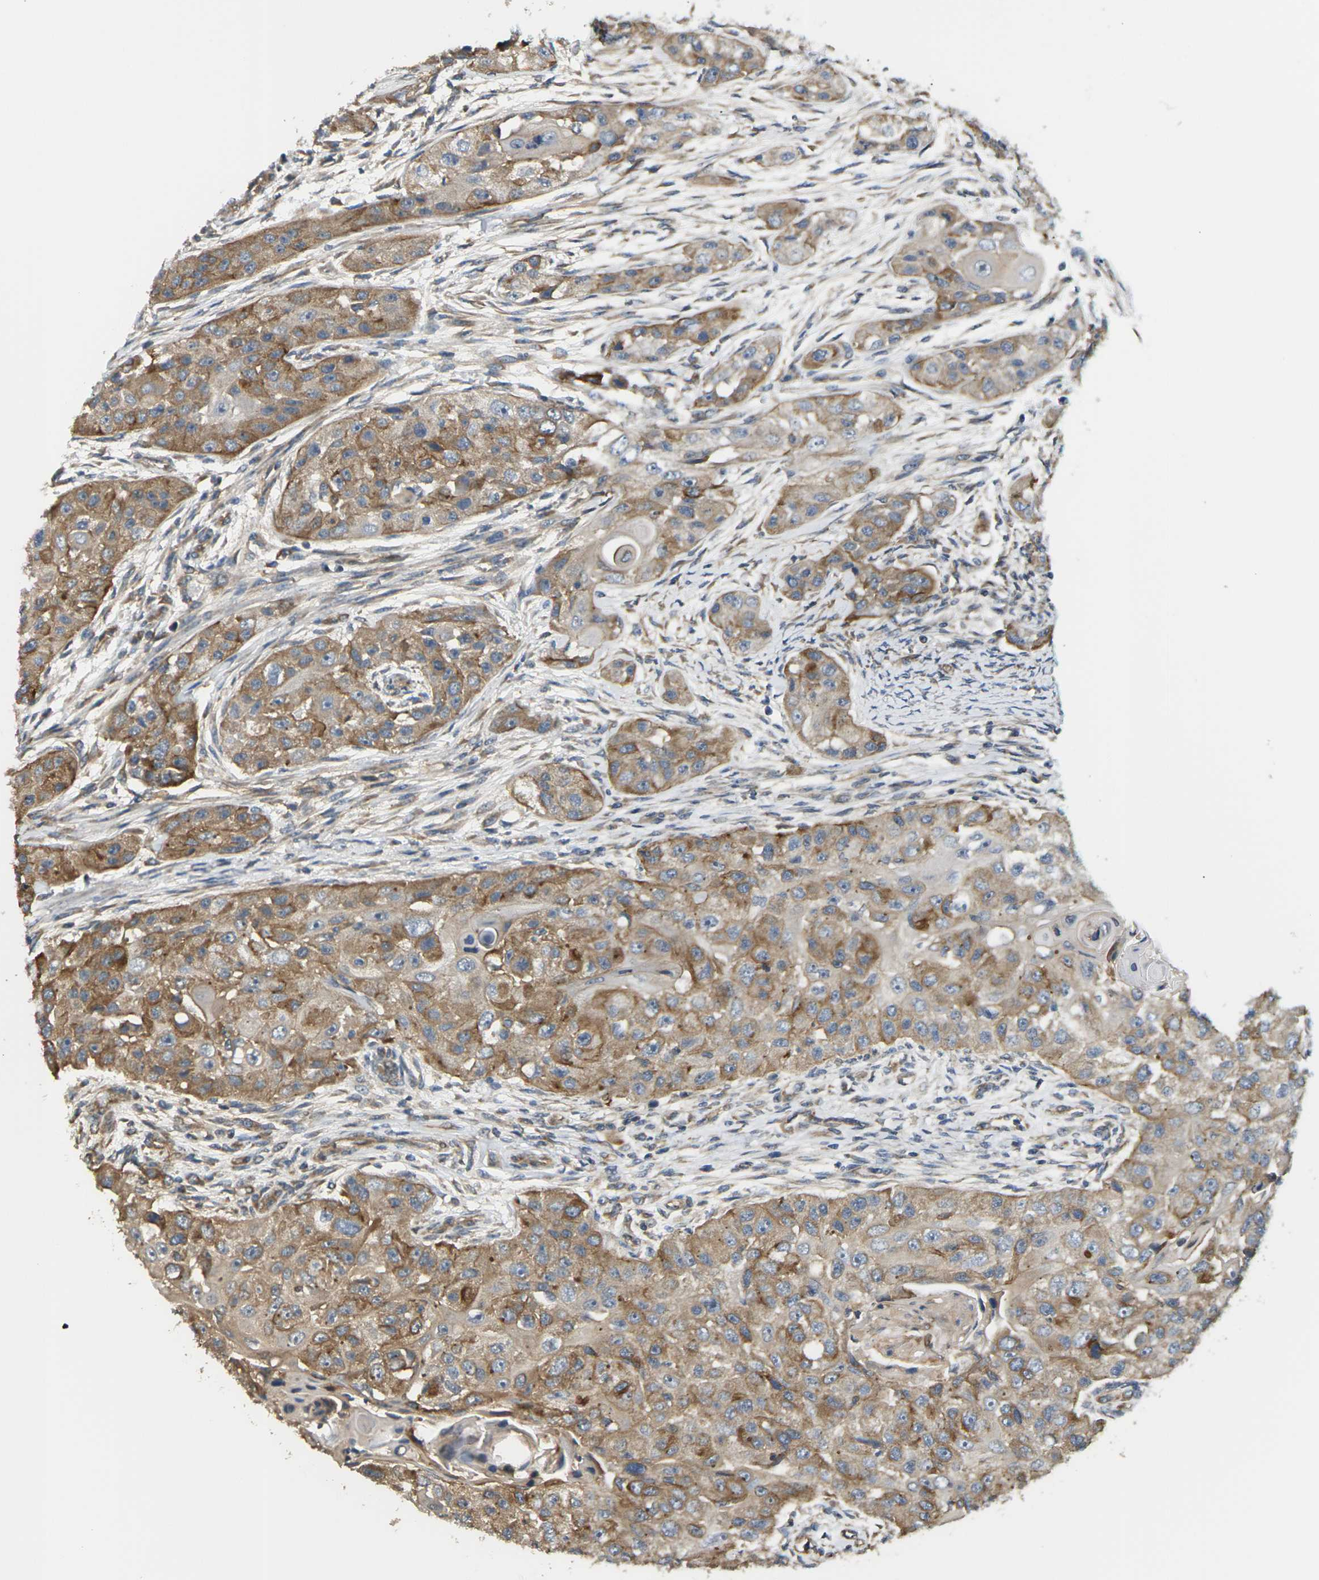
{"staining": {"intensity": "moderate", "quantity": ">75%", "location": "cytoplasmic/membranous"}, "tissue": "head and neck cancer", "cell_type": "Tumor cells", "image_type": "cancer", "snomed": [{"axis": "morphology", "description": "Normal tissue, NOS"}, {"axis": "morphology", "description": "Squamous cell carcinoma, NOS"}, {"axis": "topography", "description": "Skeletal muscle"}, {"axis": "topography", "description": "Head-Neck"}], "caption": "This photomicrograph shows immunohistochemistry staining of human head and neck cancer, with medium moderate cytoplasmic/membranous staining in approximately >75% of tumor cells.", "gene": "PCDHB4", "patient": {"sex": "male", "age": 51}}